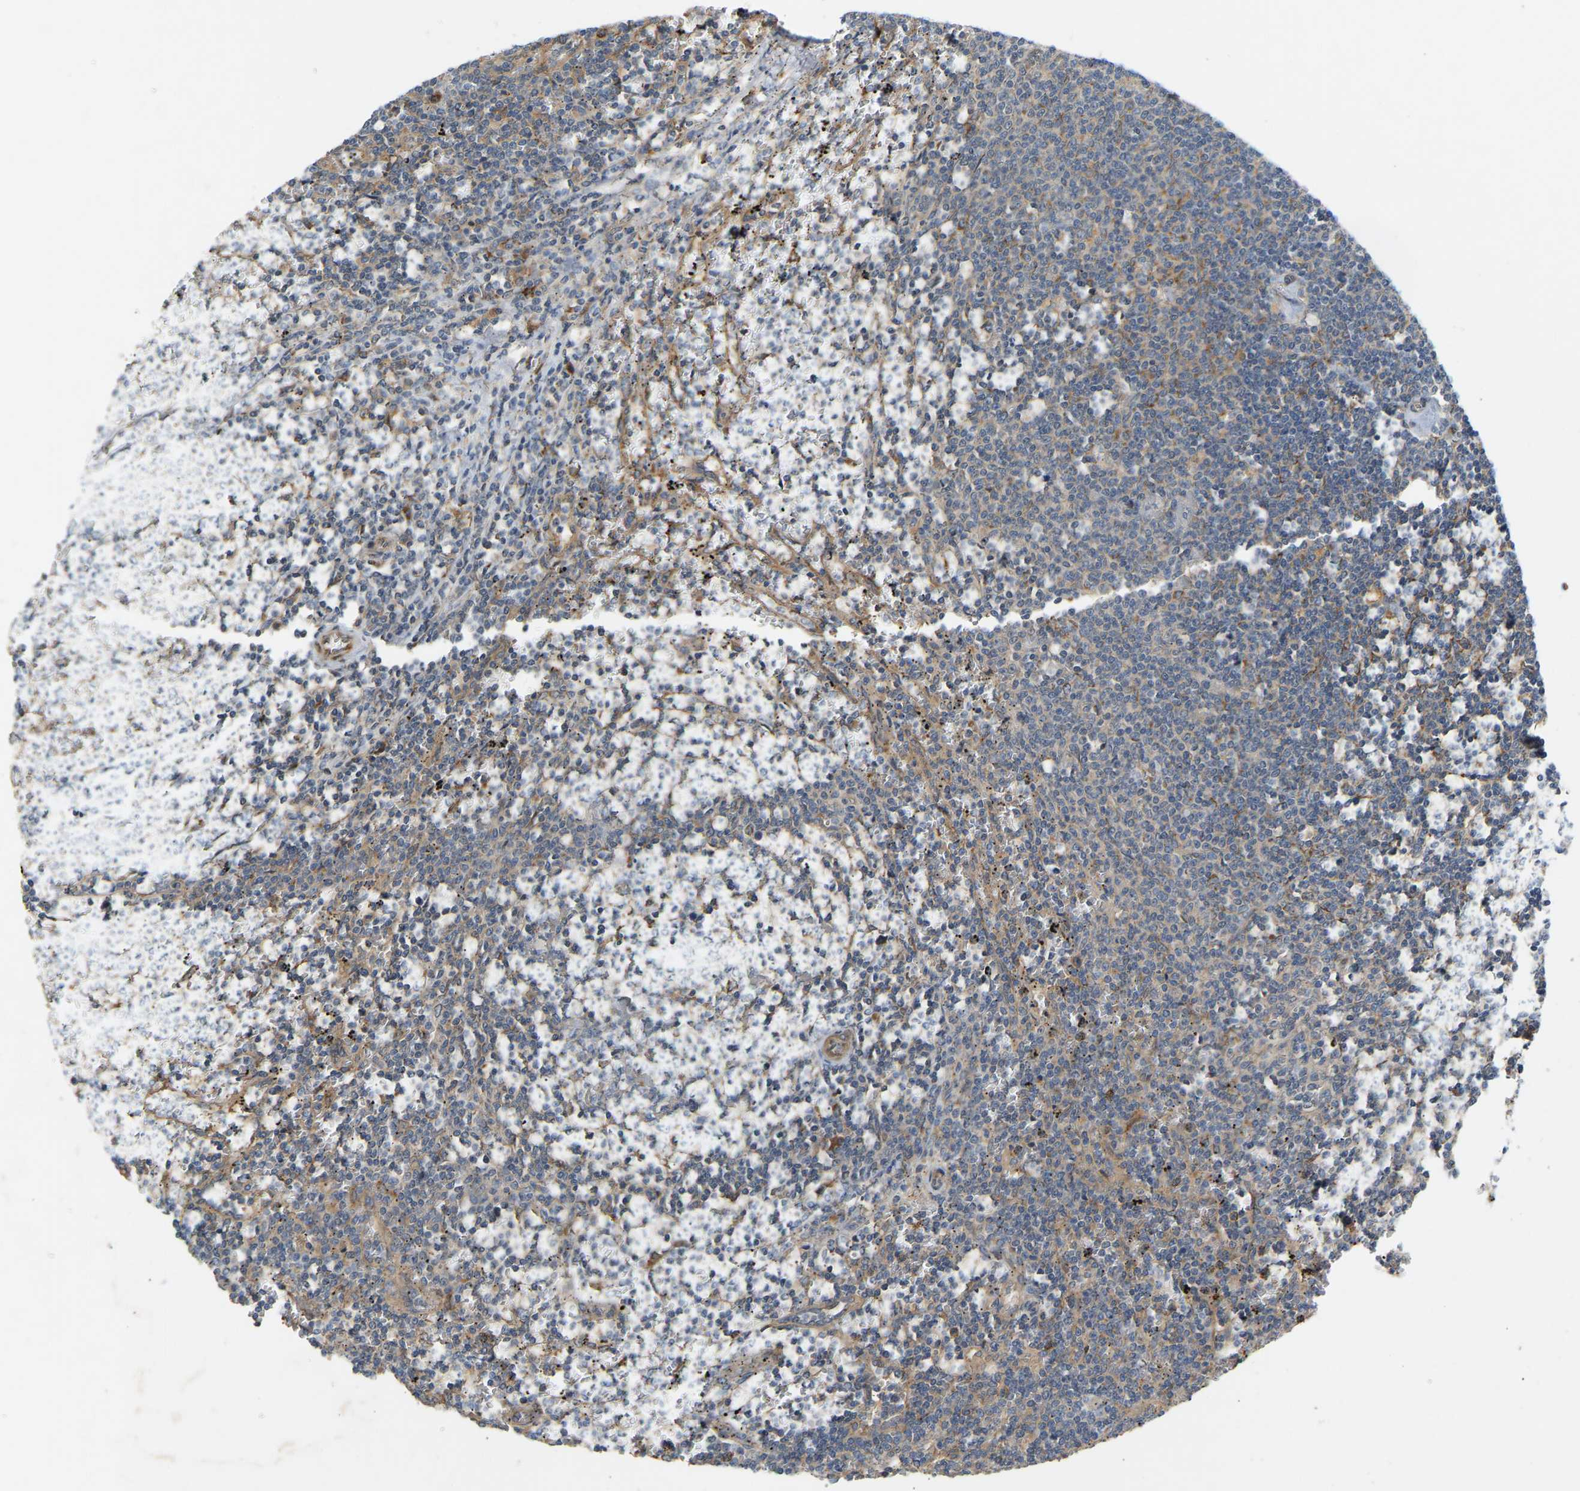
{"staining": {"intensity": "negative", "quantity": "none", "location": "none"}, "tissue": "lymphoma", "cell_type": "Tumor cells", "image_type": "cancer", "snomed": [{"axis": "morphology", "description": "Malignant lymphoma, non-Hodgkin's type, Low grade"}, {"axis": "topography", "description": "Spleen"}], "caption": "Immunohistochemical staining of human lymphoma demonstrates no significant expression in tumor cells. (DAB immunohistochemistry with hematoxylin counter stain).", "gene": "PTCD1", "patient": {"sex": "female", "age": 50}}